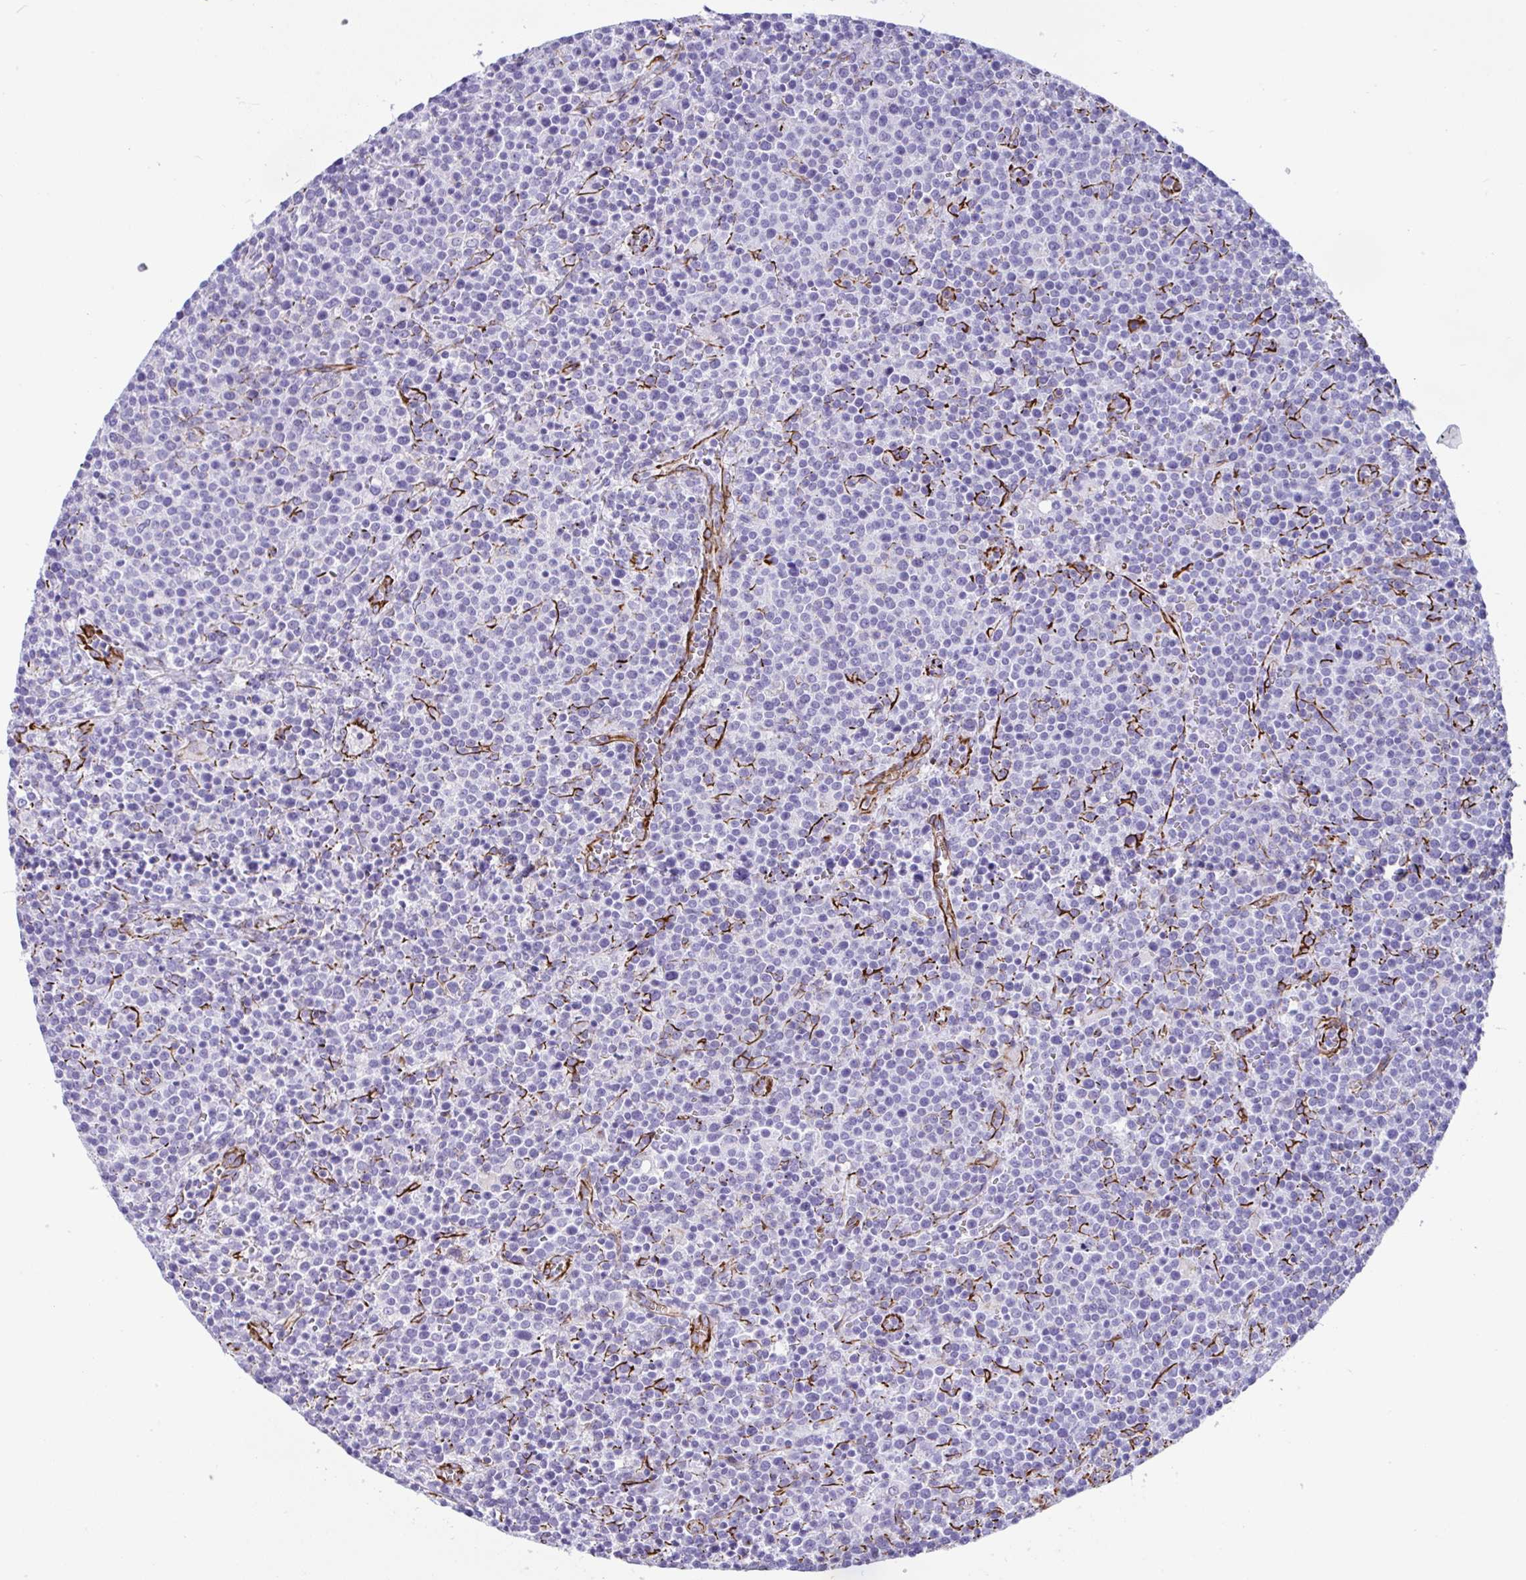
{"staining": {"intensity": "negative", "quantity": "none", "location": "none"}, "tissue": "lymphoma", "cell_type": "Tumor cells", "image_type": "cancer", "snomed": [{"axis": "morphology", "description": "Malignant lymphoma, non-Hodgkin's type, High grade"}, {"axis": "topography", "description": "Lymph node"}], "caption": "The micrograph displays no significant expression in tumor cells of lymphoma.", "gene": "SMAD5", "patient": {"sex": "male", "age": 61}}